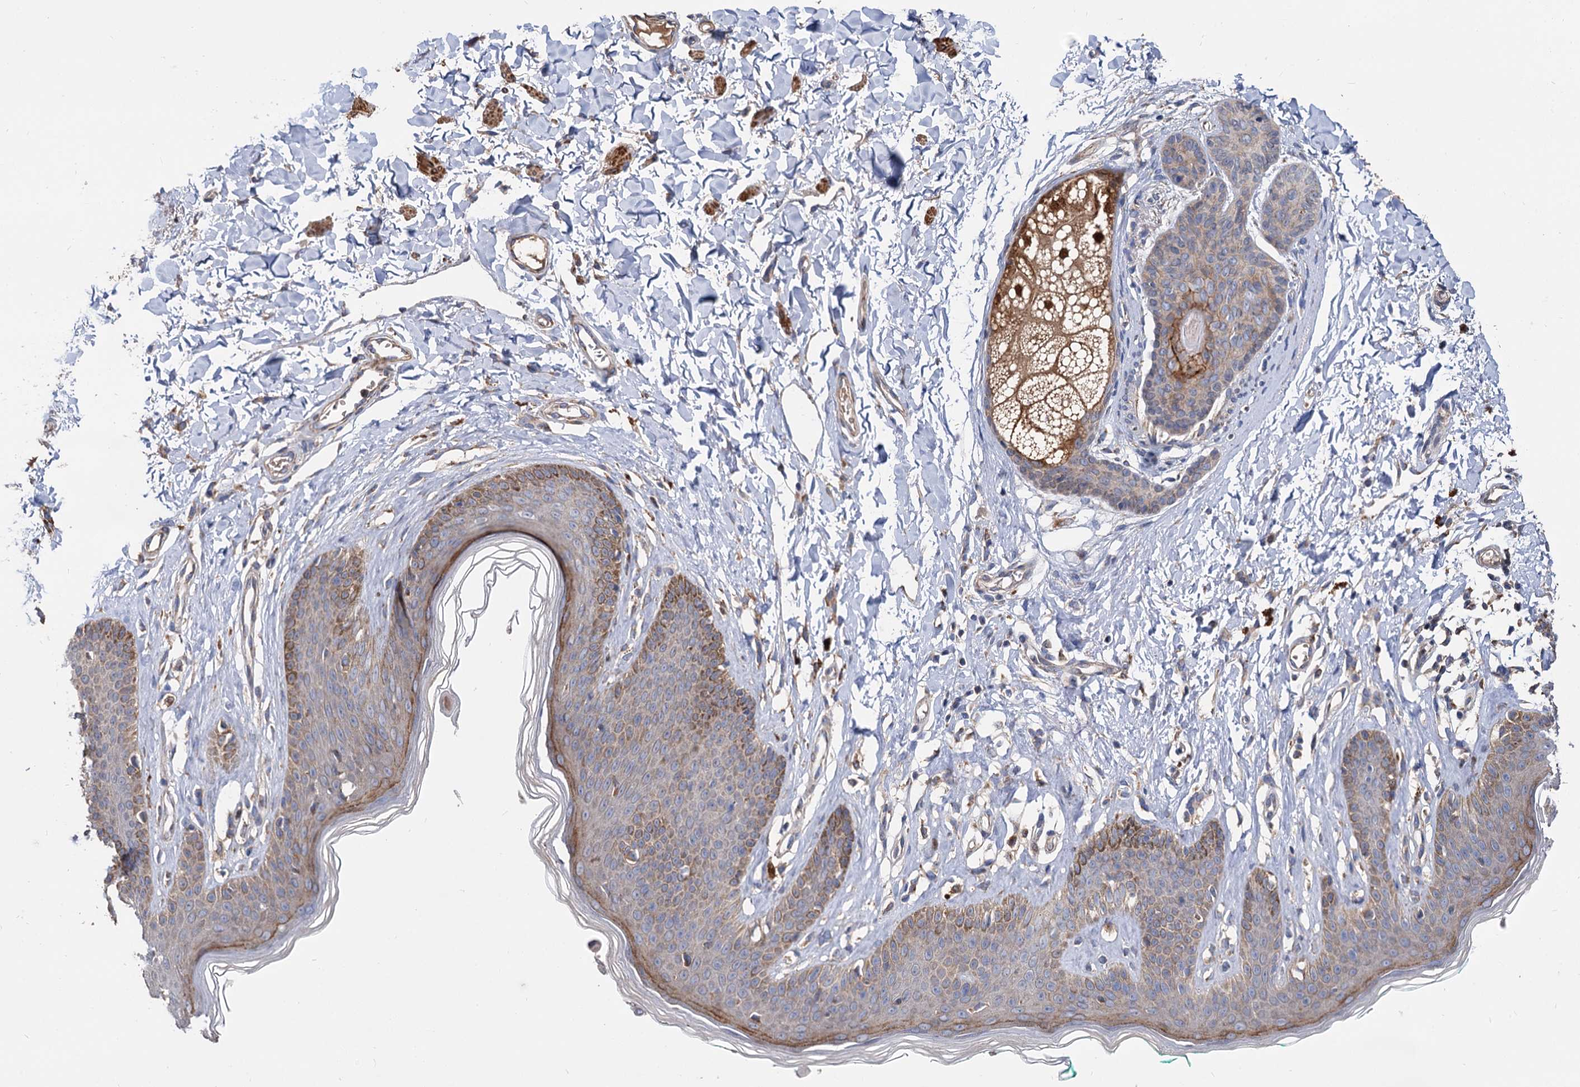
{"staining": {"intensity": "moderate", "quantity": "25%-75%", "location": "cytoplasmic/membranous"}, "tissue": "skin", "cell_type": "Epidermal cells", "image_type": "normal", "snomed": [{"axis": "morphology", "description": "Normal tissue, NOS"}, {"axis": "morphology", "description": "Squamous cell carcinoma, NOS"}, {"axis": "topography", "description": "Vulva"}], "caption": "An IHC image of benign tissue is shown. Protein staining in brown highlights moderate cytoplasmic/membranous positivity in skin within epidermal cells.", "gene": "ALKBH7", "patient": {"sex": "female", "age": 85}}